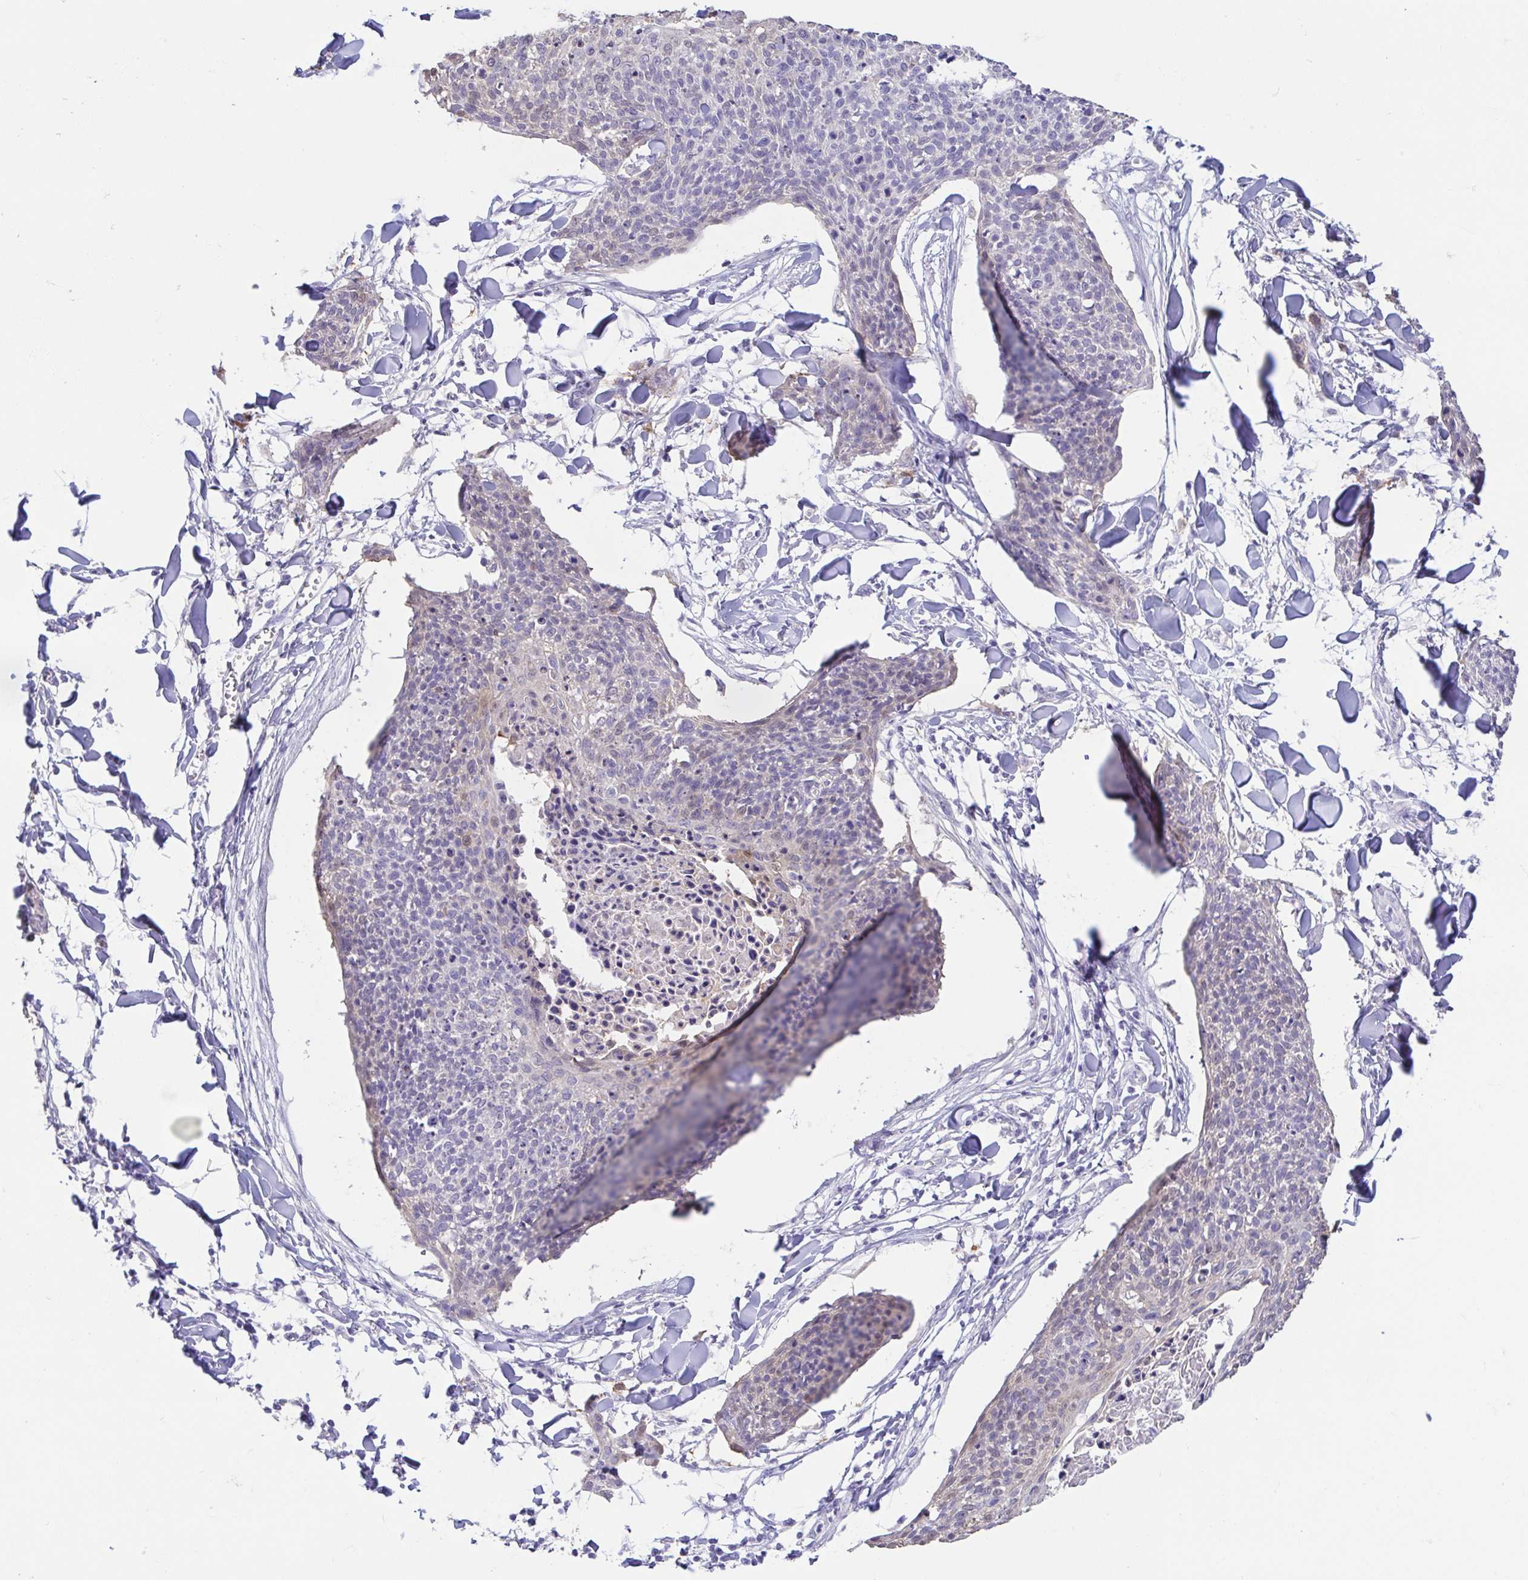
{"staining": {"intensity": "negative", "quantity": "none", "location": "none"}, "tissue": "skin cancer", "cell_type": "Tumor cells", "image_type": "cancer", "snomed": [{"axis": "morphology", "description": "Squamous cell carcinoma, NOS"}, {"axis": "topography", "description": "Skin"}, {"axis": "topography", "description": "Vulva"}], "caption": "Photomicrograph shows no significant protein expression in tumor cells of skin cancer (squamous cell carcinoma).", "gene": "FABP3", "patient": {"sex": "female", "age": 75}}